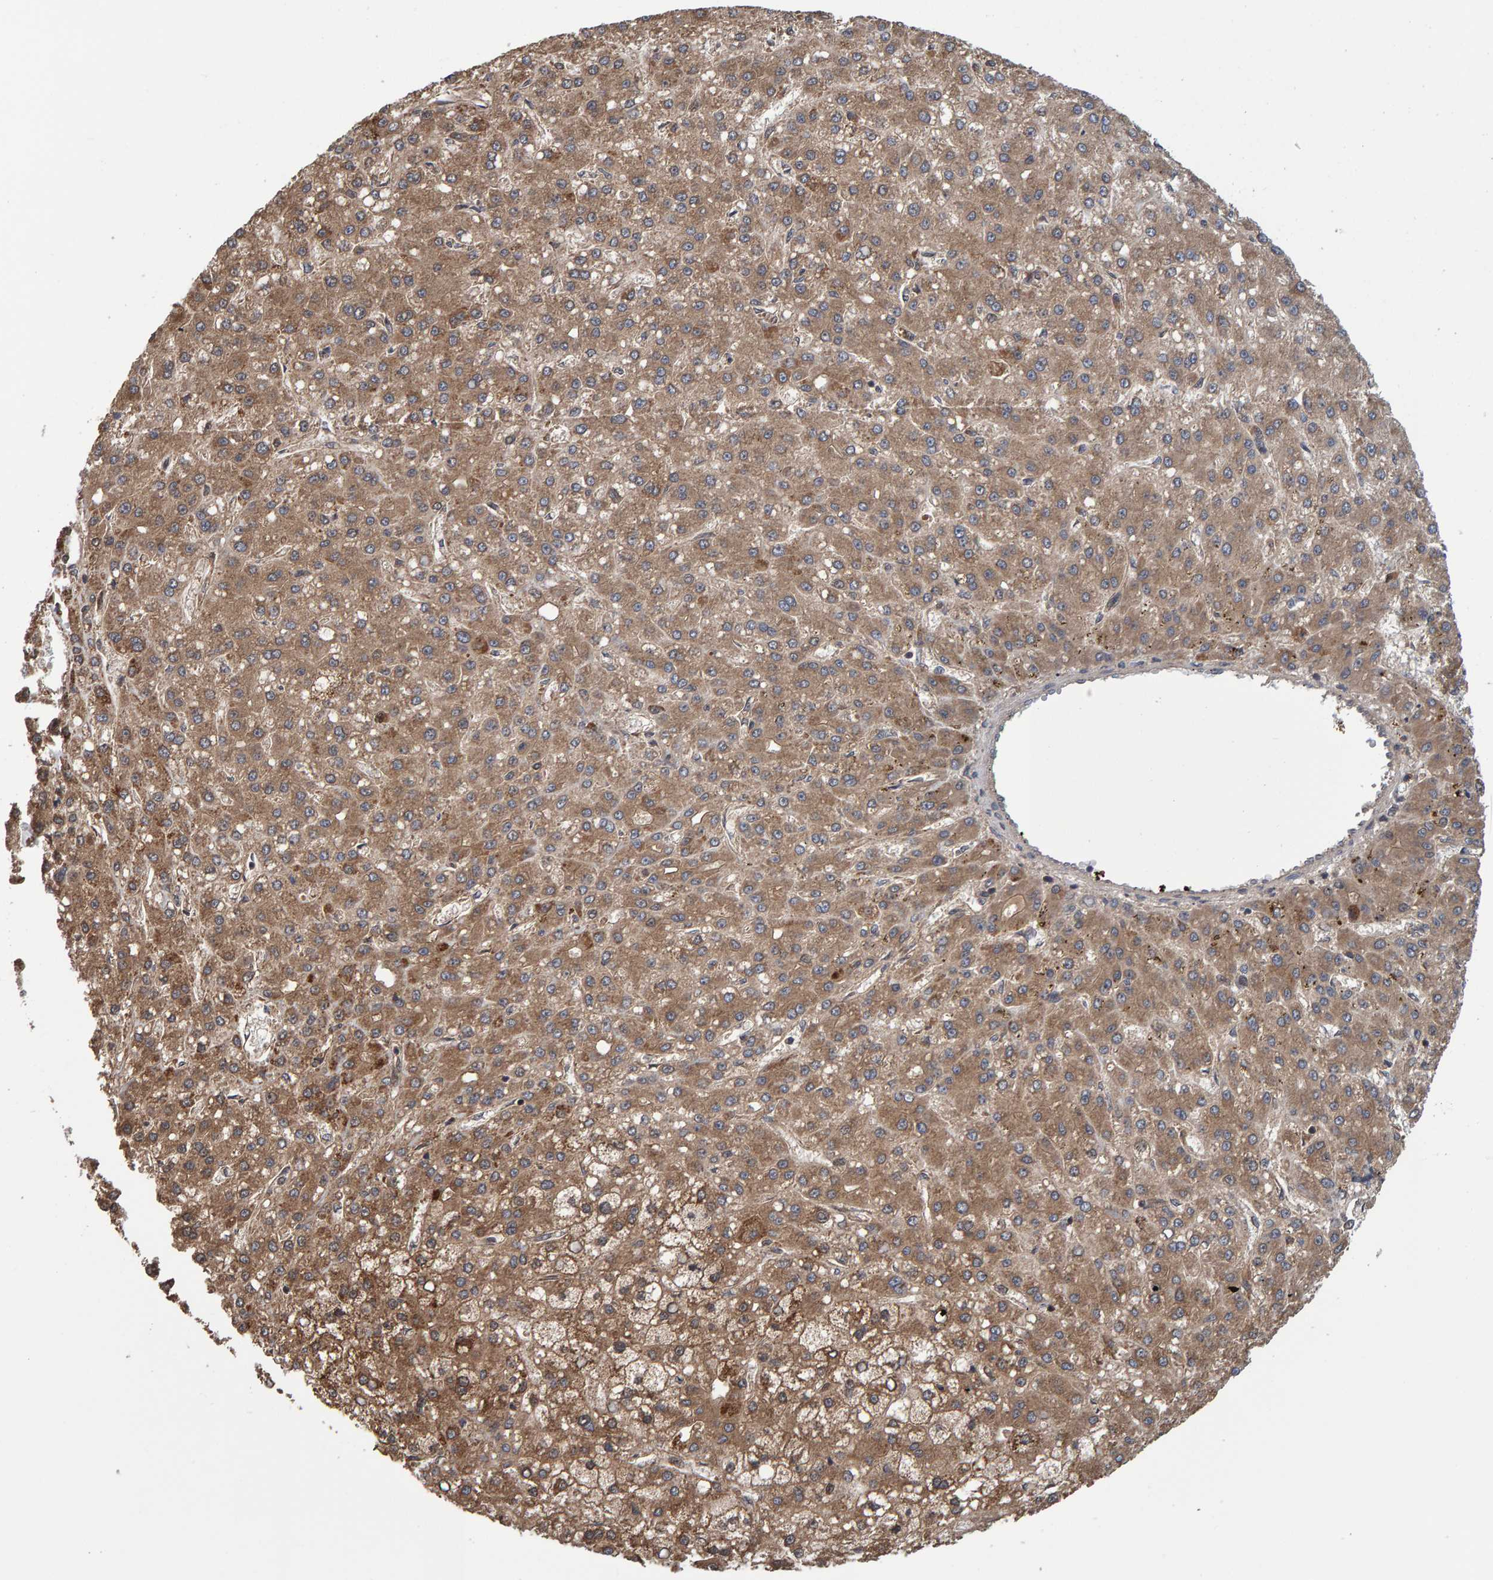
{"staining": {"intensity": "moderate", "quantity": ">75%", "location": "cytoplasmic/membranous"}, "tissue": "liver cancer", "cell_type": "Tumor cells", "image_type": "cancer", "snomed": [{"axis": "morphology", "description": "Carcinoma, Hepatocellular, NOS"}, {"axis": "topography", "description": "Liver"}], "caption": "DAB (3,3'-diaminobenzidine) immunohistochemical staining of human liver cancer displays moderate cytoplasmic/membranous protein expression in about >75% of tumor cells.", "gene": "SCRN2", "patient": {"sex": "male", "age": 67}}